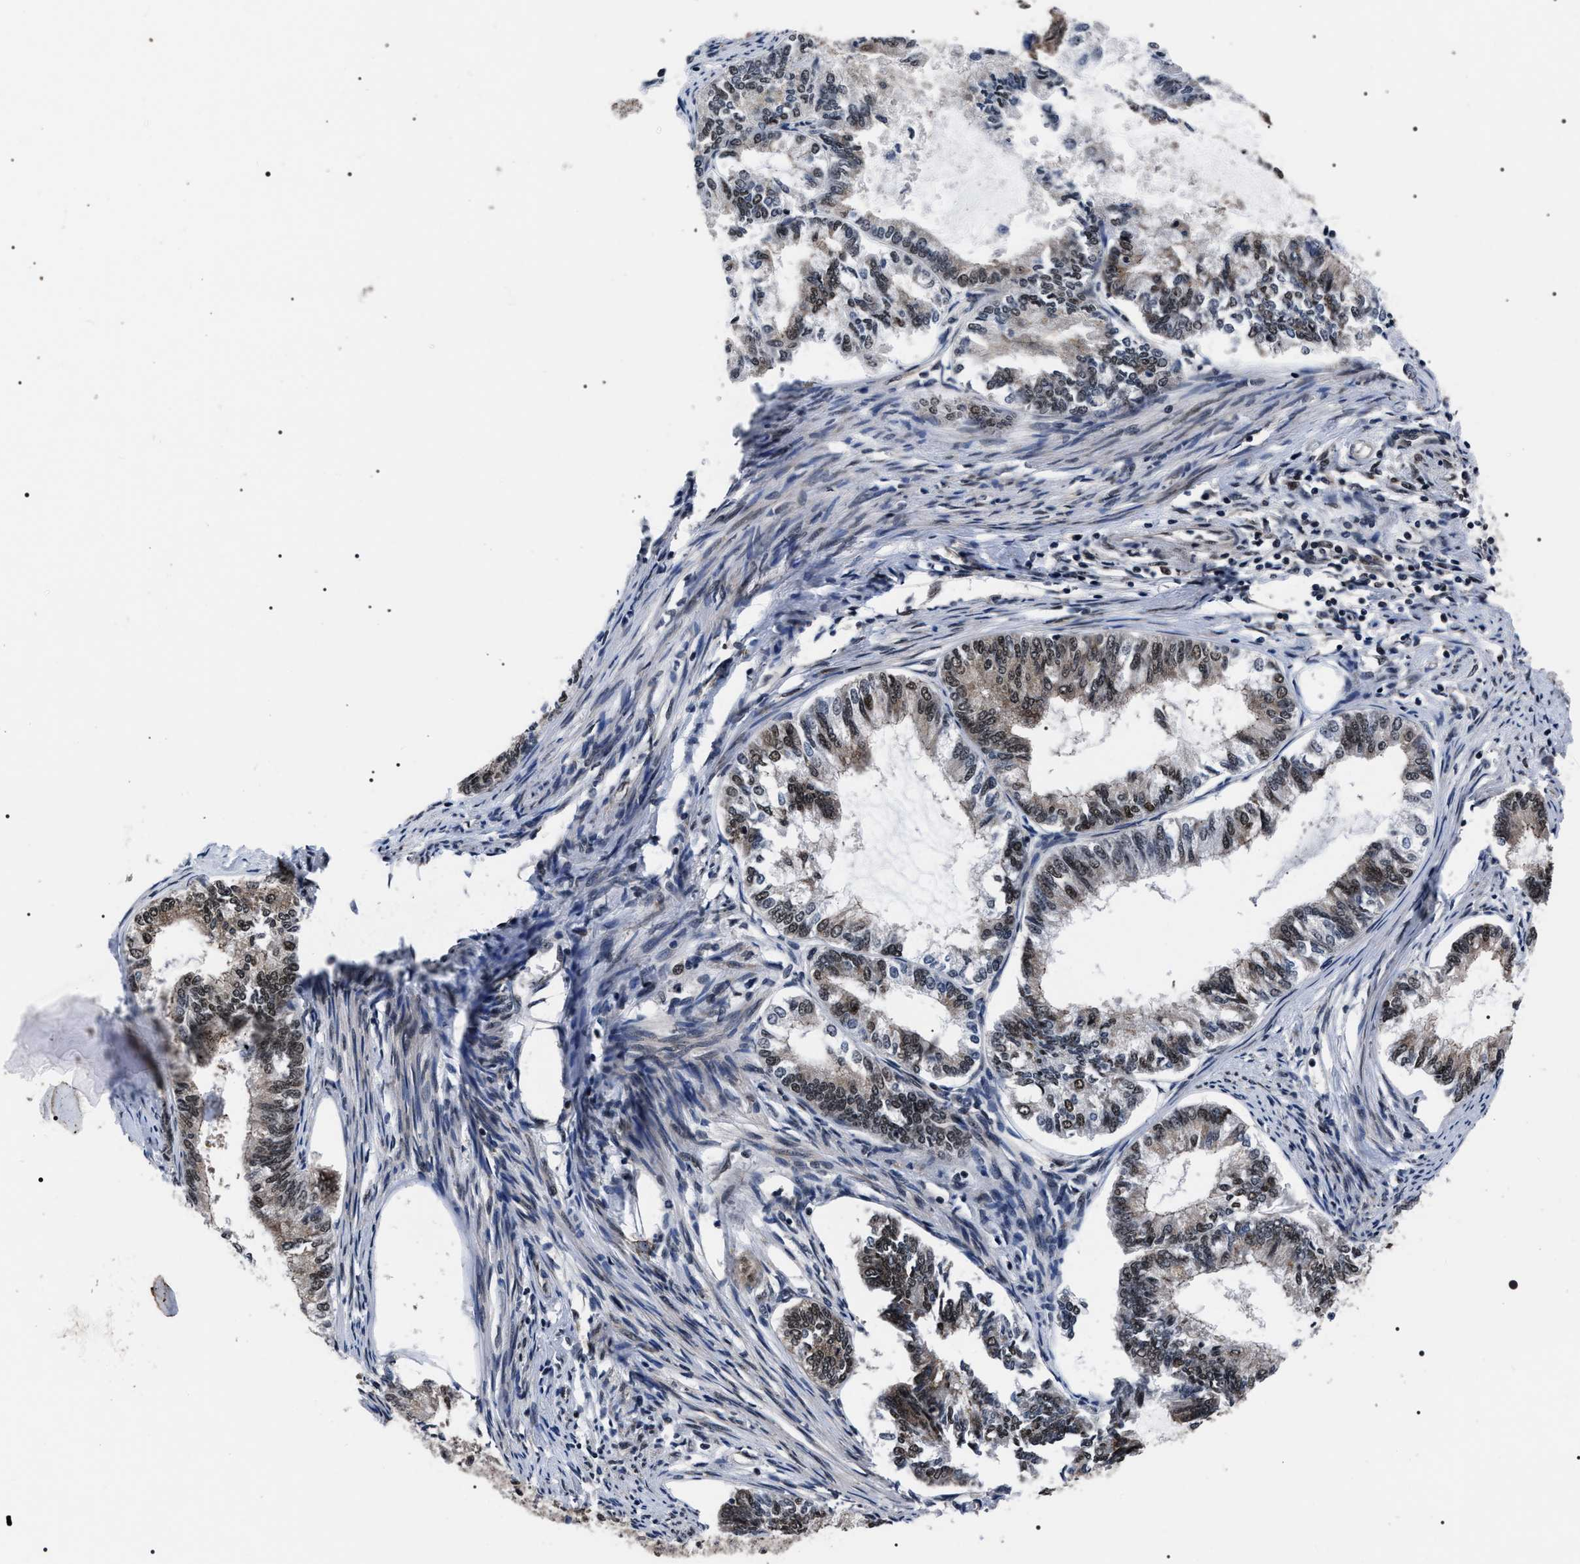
{"staining": {"intensity": "weak", "quantity": "25%-75%", "location": "cytoplasmic/membranous,nuclear"}, "tissue": "endometrial cancer", "cell_type": "Tumor cells", "image_type": "cancer", "snomed": [{"axis": "morphology", "description": "Adenocarcinoma, NOS"}, {"axis": "topography", "description": "Endometrium"}], "caption": "Endometrial adenocarcinoma stained with a protein marker reveals weak staining in tumor cells.", "gene": "CSNK2A1", "patient": {"sex": "female", "age": 86}}